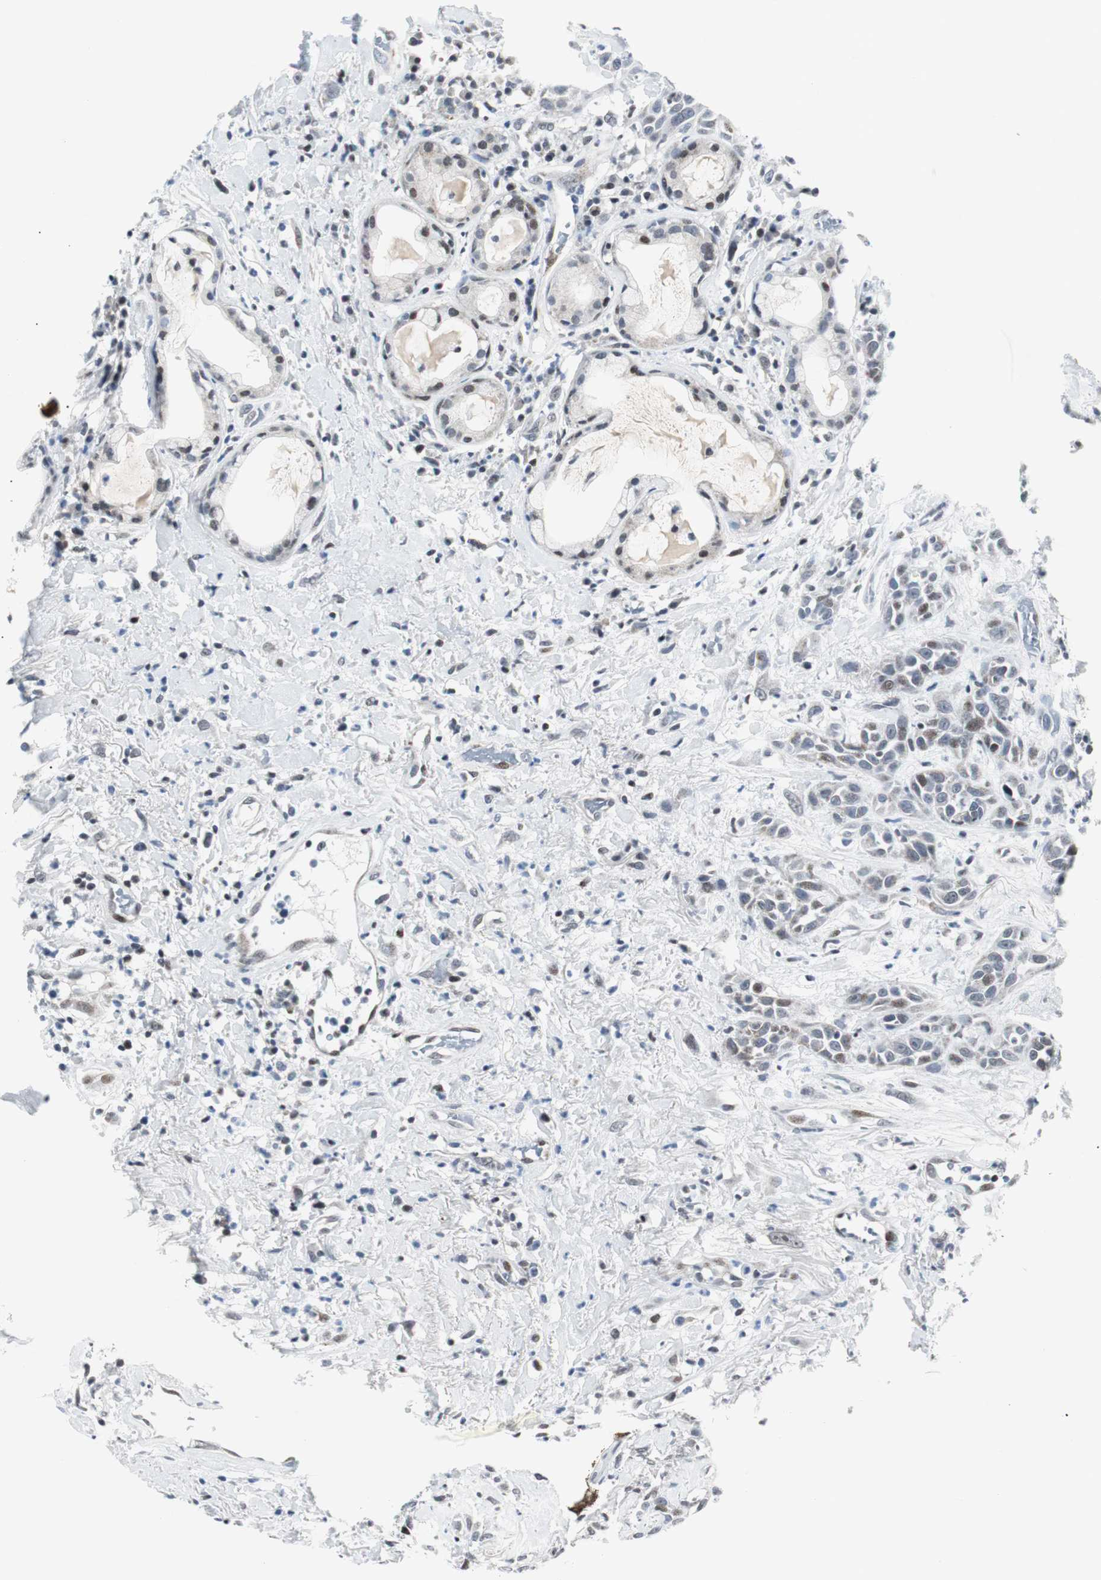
{"staining": {"intensity": "weak", "quantity": "25%-75%", "location": "nuclear"}, "tissue": "head and neck cancer", "cell_type": "Tumor cells", "image_type": "cancer", "snomed": [{"axis": "morphology", "description": "Squamous cell carcinoma, NOS"}, {"axis": "topography", "description": "Head-Neck"}], "caption": "An image of head and neck cancer (squamous cell carcinoma) stained for a protein shows weak nuclear brown staining in tumor cells. (Stains: DAB (3,3'-diaminobenzidine) in brown, nuclei in blue, Microscopy: brightfield microscopy at high magnification).", "gene": "MTA1", "patient": {"sex": "male", "age": 62}}